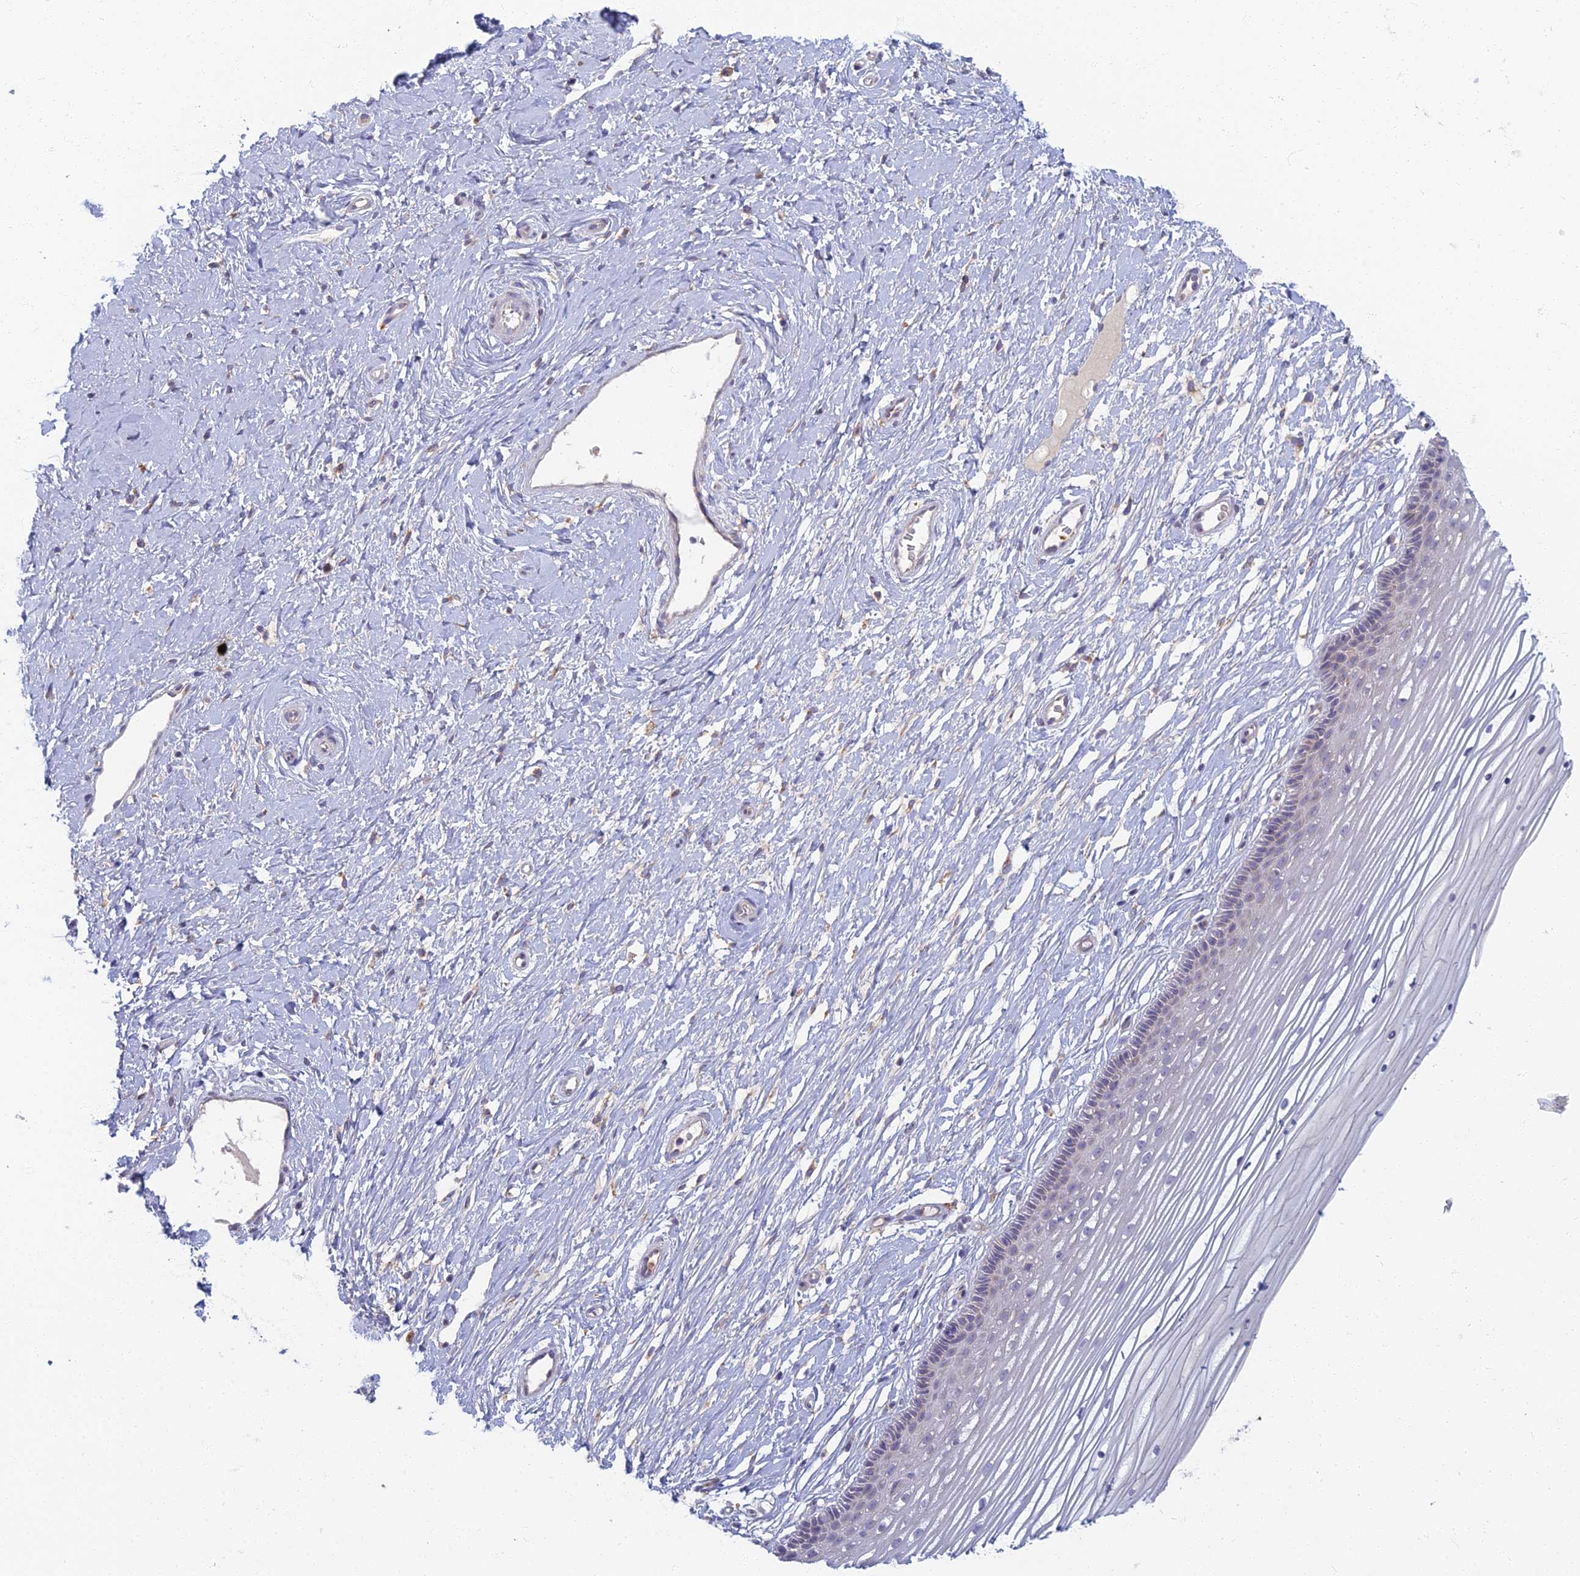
{"staining": {"intensity": "weak", "quantity": "<25%", "location": "cytoplasmic/membranous"}, "tissue": "vagina", "cell_type": "Squamous epithelial cells", "image_type": "normal", "snomed": [{"axis": "morphology", "description": "Normal tissue, NOS"}, {"axis": "topography", "description": "Vagina"}, {"axis": "topography", "description": "Cervix"}], "caption": "Squamous epithelial cells are negative for brown protein staining in unremarkable vagina. Brightfield microscopy of IHC stained with DAB (brown) and hematoxylin (blue), captured at high magnification.", "gene": "PROX2", "patient": {"sex": "female", "age": 40}}